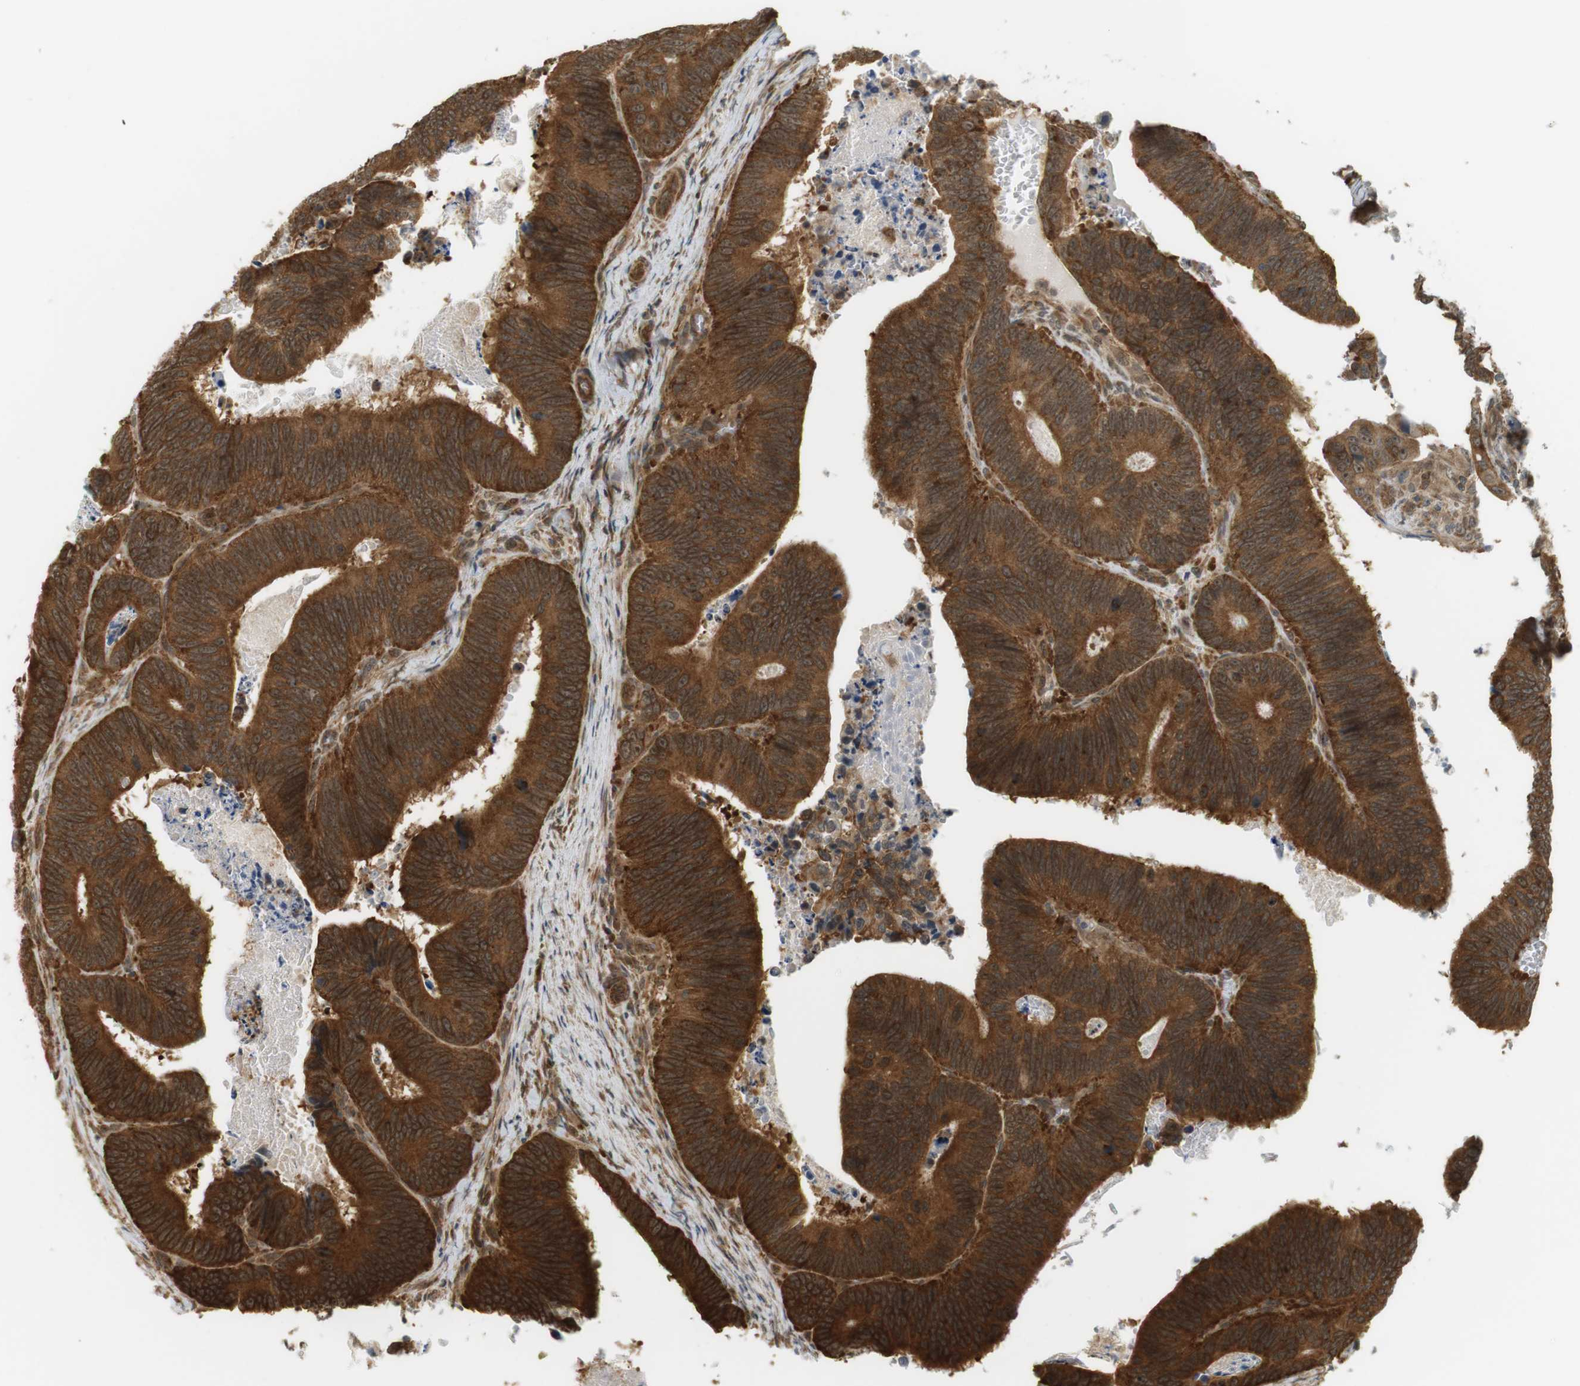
{"staining": {"intensity": "strong", "quantity": ">75%", "location": "cytoplasmic/membranous,nuclear"}, "tissue": "colorectal cancer", "cell_type": "Tumor cells", "image_type": "cancer", "snomed": [{"axis": "morphology", "description": "Inflammation, NOS"}, {"axis": "morphology", "description": "Adenocarcinoma, NOS"}, {"axis": "topography", "description": "Colon"}], "caption": "Protein expression analysis of adenocarcinoma (colorectal) shows strong cytoplasmic/membranous and nuclear staining in about >75% of tumor cells.", "gene": "PA2G4", "patient": {"sex": "male", "age": 72}}